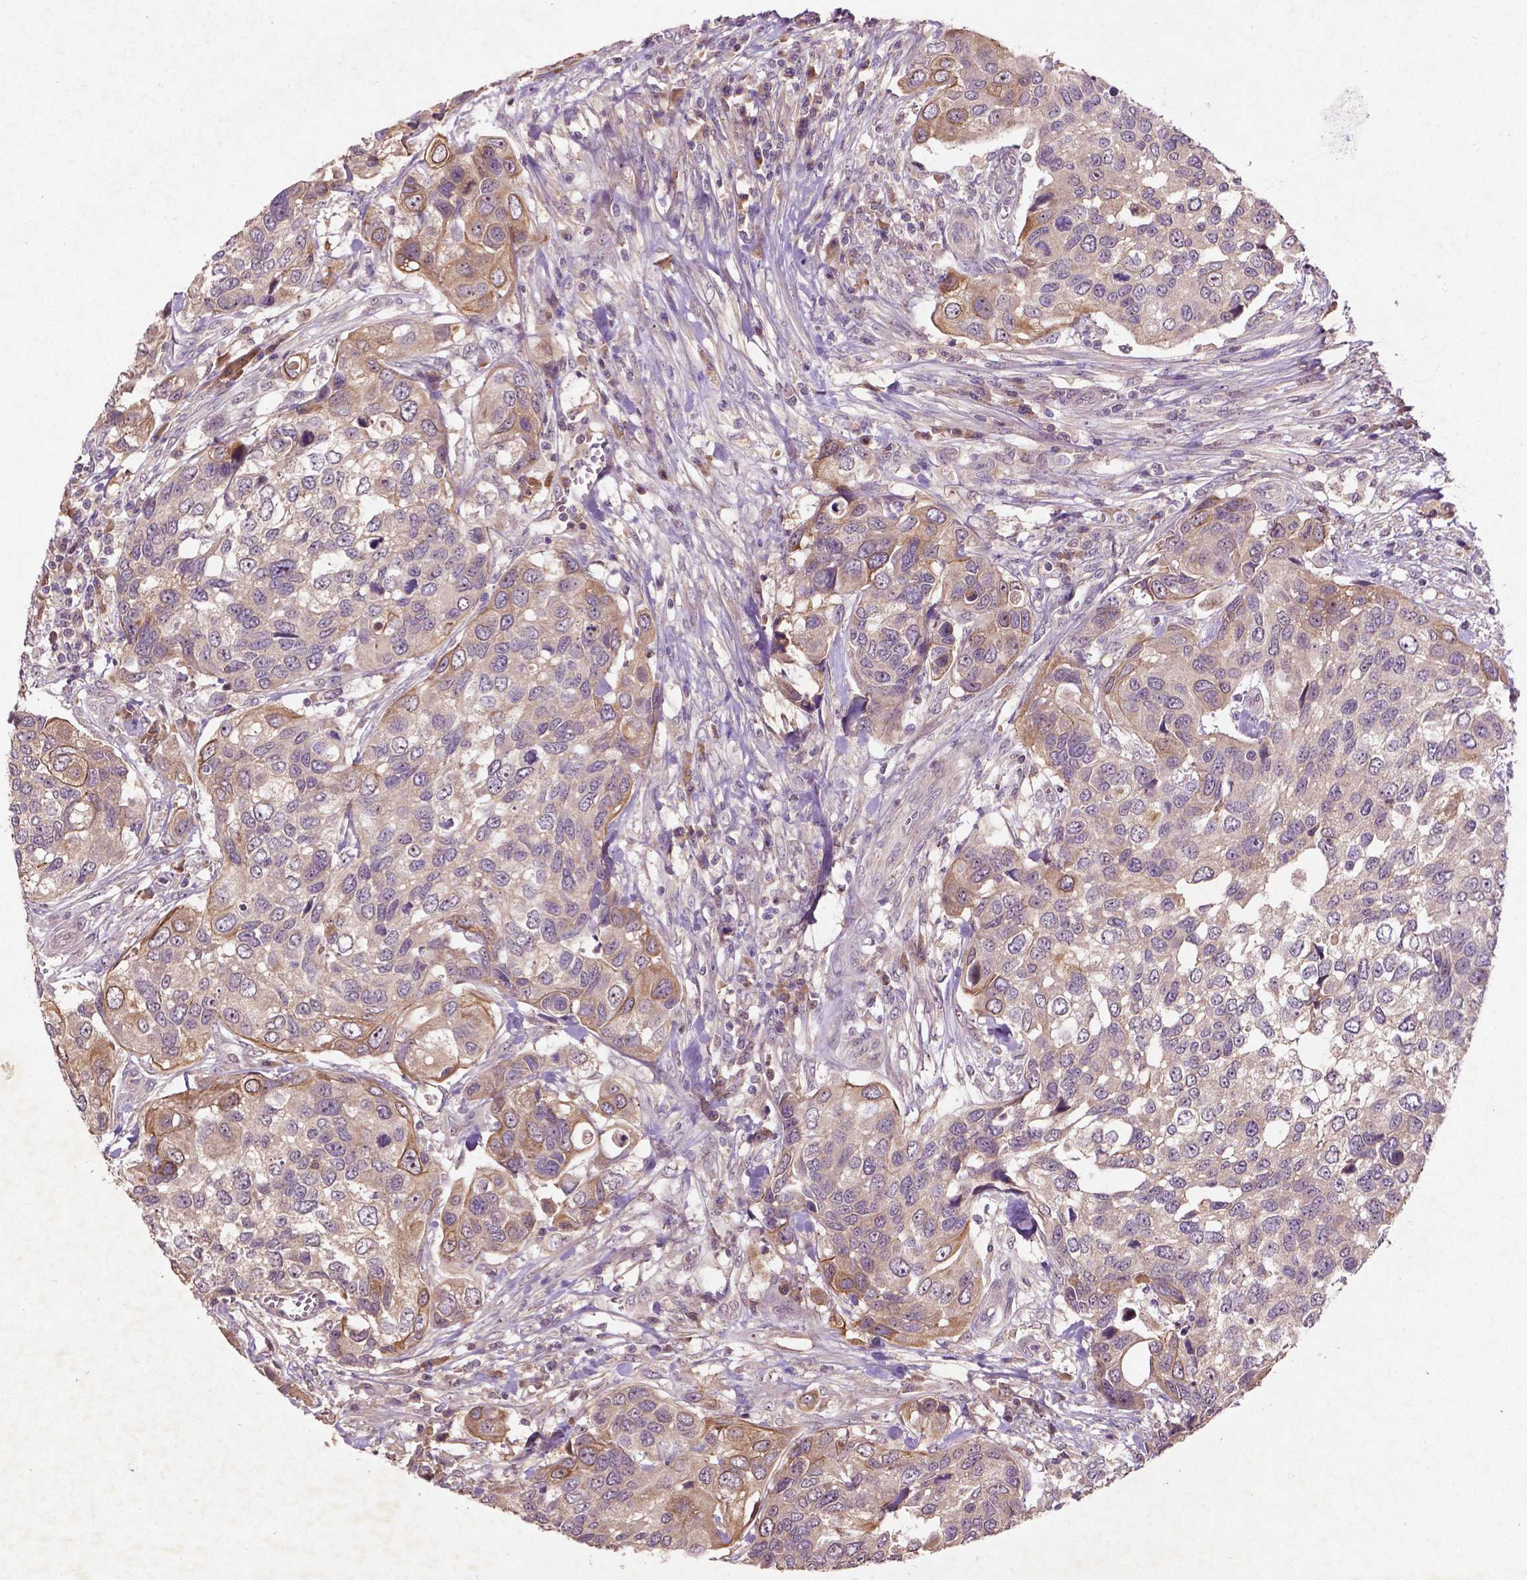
{"staining": {"intensity": "moderate", "quantity": "25%-75%", "location": "cytoplasmic/membranous"}, "tissue": "urothelial cancer", "cell_type": "Tumor cells", "image_type": "cancer", "snomed": [{"axis": "morphology", "description": "Urothelial carcinoma, High grade"}, {"axis": "topography", "description": "Urinary bladder"}], "caption": "Immunohistochemistry (IHC) of human high-grade urothelial carcinoma shows medium levels of moderate cytoplasmic/membranous staining in about 25%-75% of tumor cells. (Brightfield microscopy of DAB IHC at high magnification).", "gene": "COQ2", "patient": {"sex": "male", "age": 60}}